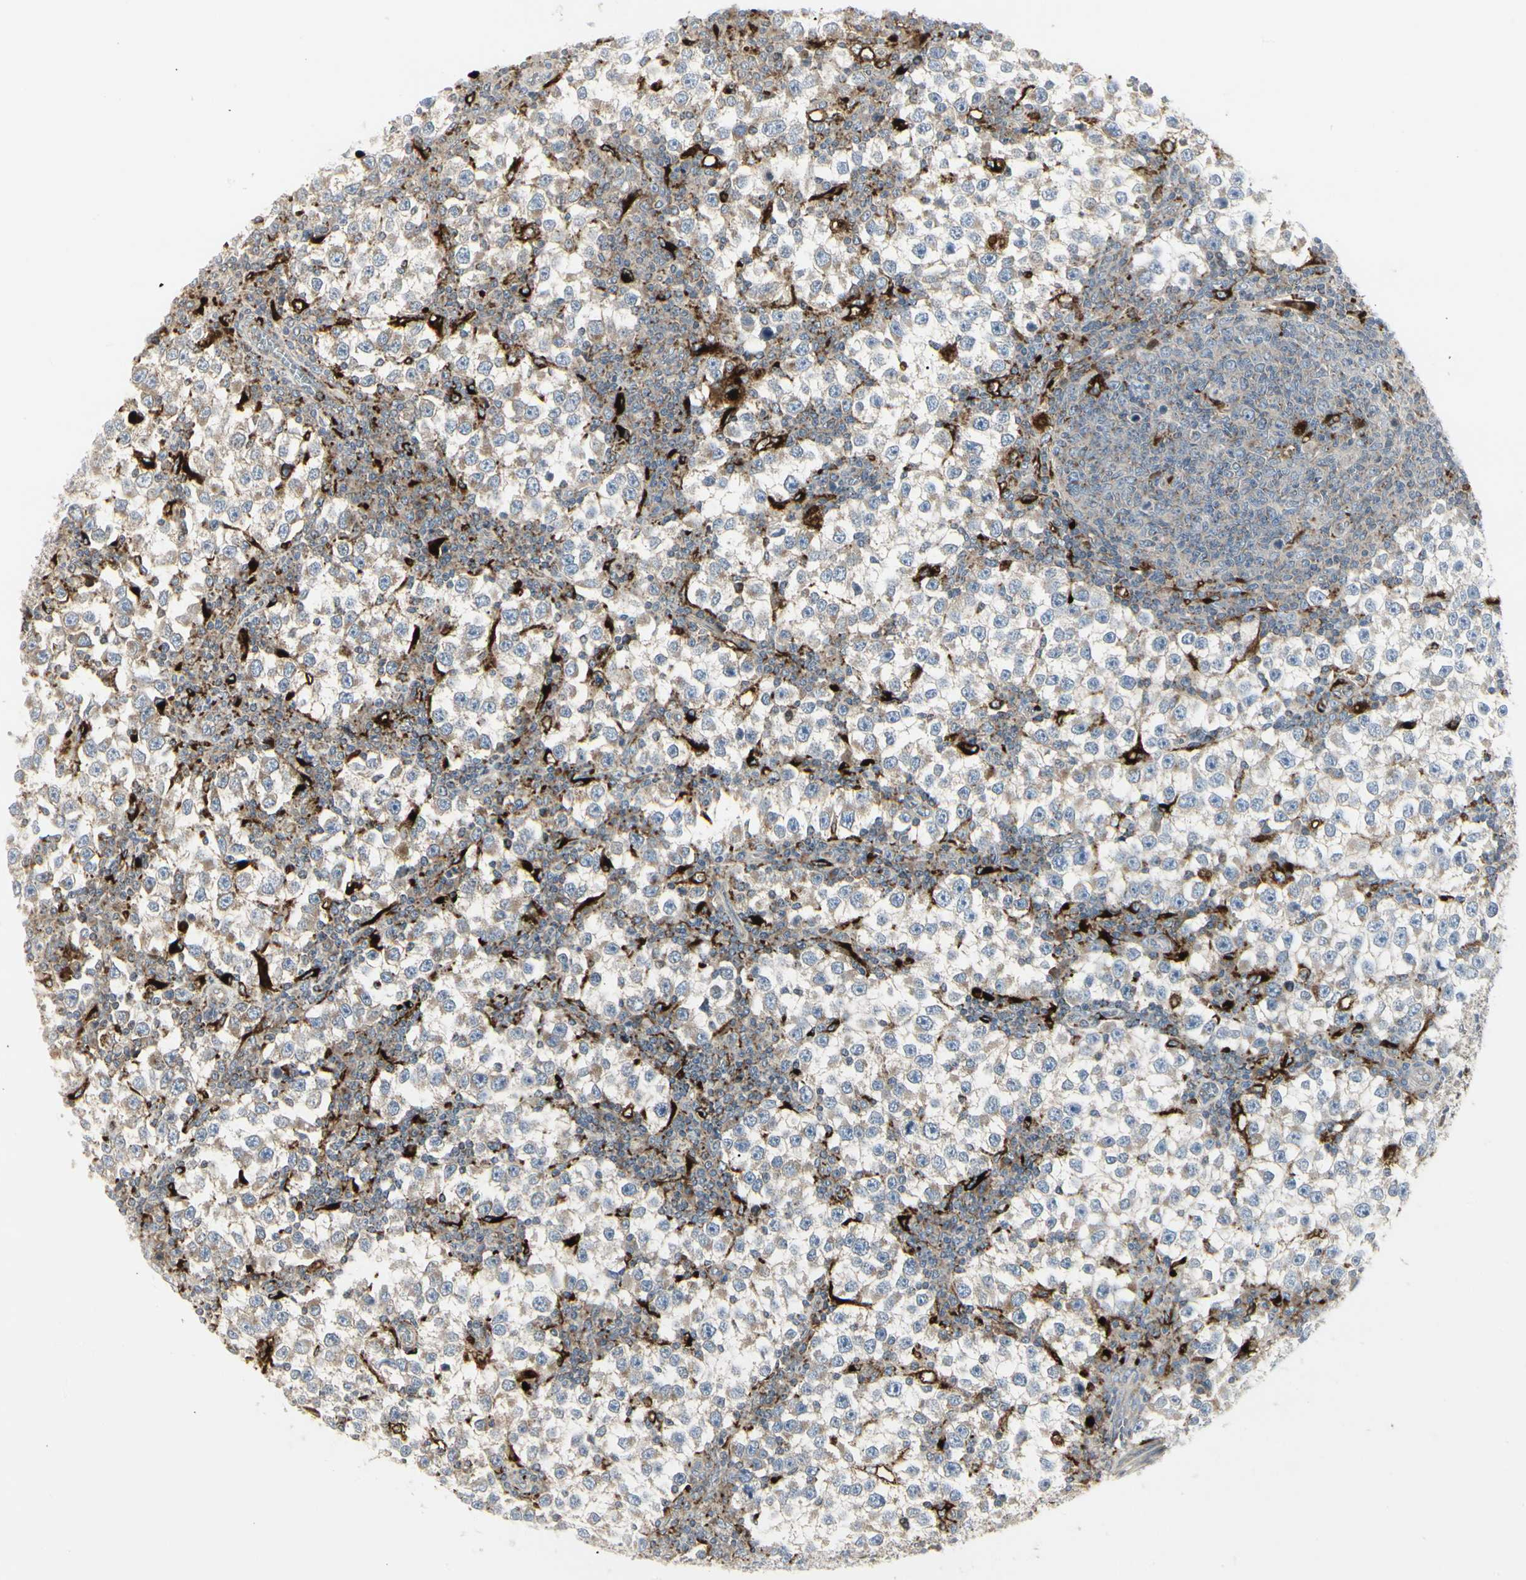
{"staining": {"intensity": "negative", "quantity": "none", "location": "none"}, "tissue": "testis cancer", "cell_type": "Tumor cells", "image_type": "cancer", "snomed": [{"axis": "morphology", "description": "Seminoma, NOS"}, {"axis": "topography", "description": "Testis"}], "caption": "Human testis cancer (seminoma) stained for a protein using immunohistochemistry (IHC) exhibits no positivity in tumor cells.", "gene": "ATP6V1B2", "patient": {"sex": "male", "age": 65}}